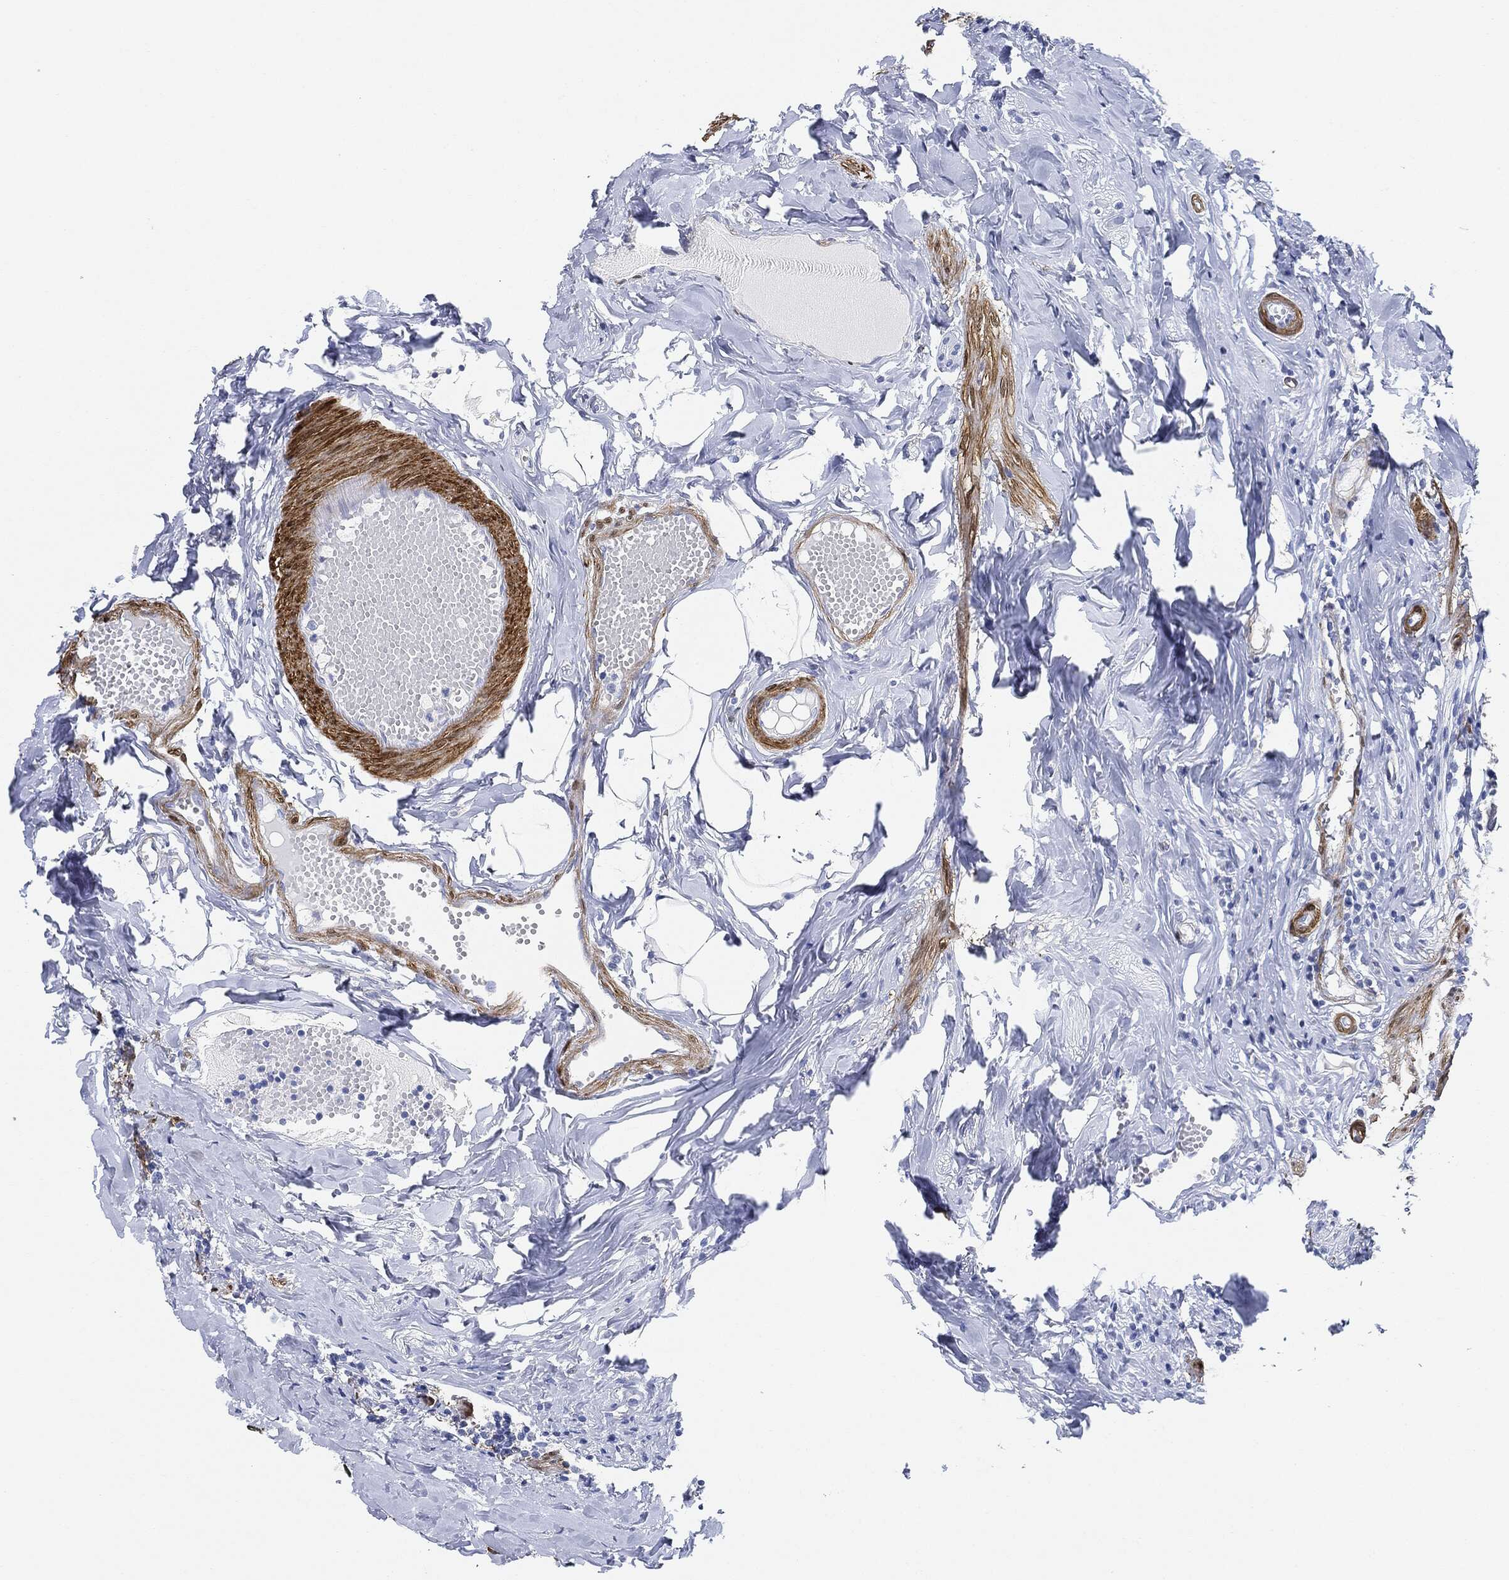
{"staining": {"intensity": "negative", "quantity": "none", "location": "none"}, "tissue": "appendix", "cell_type": "Glandular cells", "image_type": "normal", "snomed": [{"axis": "morphology", "description": "Normal tissue, NOS"}, {"axis": "topography", "description": "Appendix"}], "caption": "This micrograph is of unremarkable appendix stained with IHC to label a protein in brown with the nuclei are counter-stained blue. There is no positivity in glandular cells. (DAB IHC, high magnification).", "gene": "TAGLN", "patient": {"sex": "female", "age": 23}}